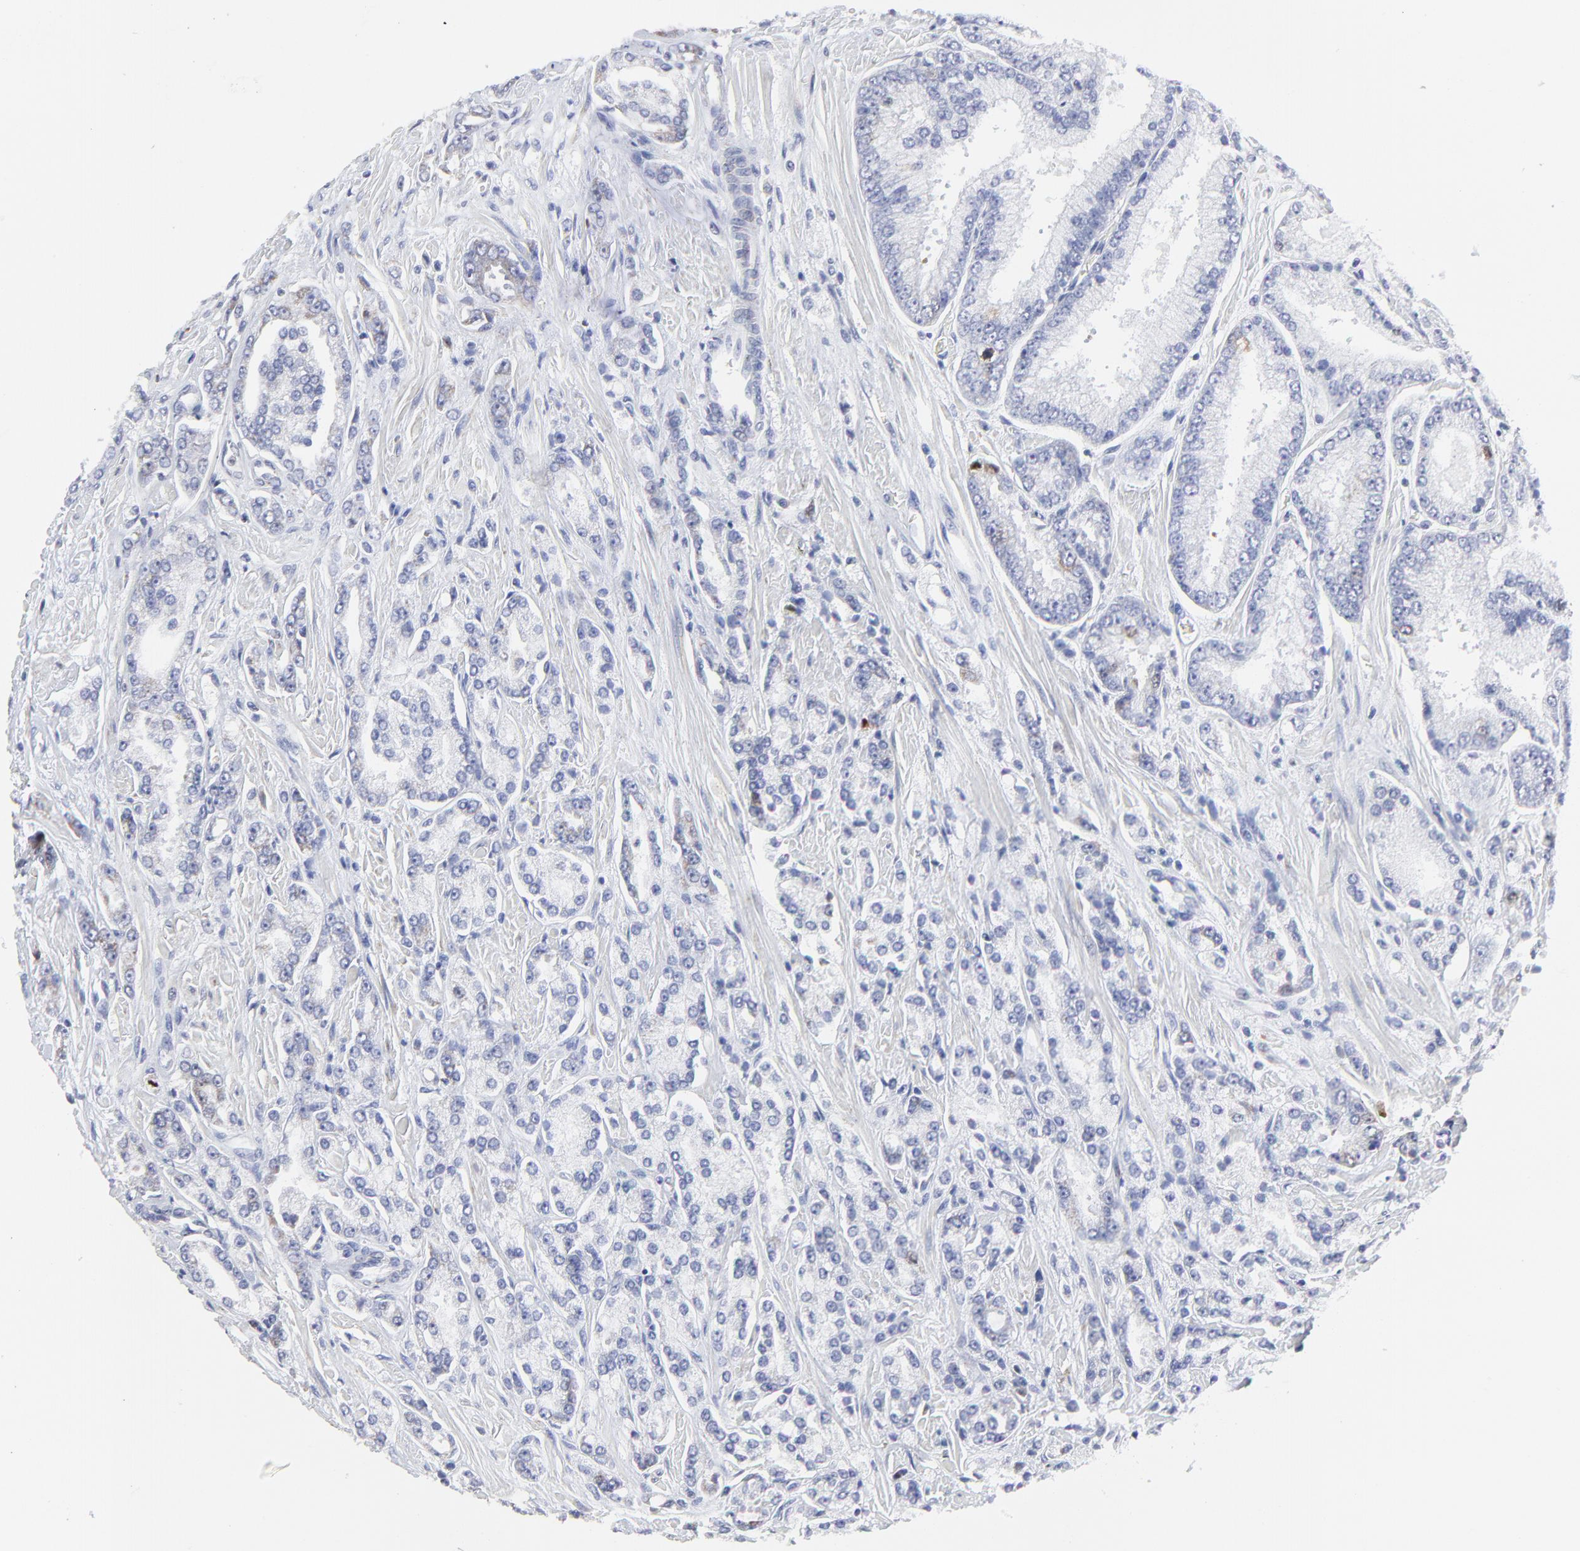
{"staining": {"intensity": "weak", "quantity": "<25%", "location": "cytoplasmic/membranous"}, "tissue": "prostate cancer", "cell_type": "Tumor cells", "image_type": "cancer", "snomed": [{"axis": "morphology", "description": "Adenocarcinoma, High grade"}, {"axis": "topography", "description": "Prostate"}], "caption": "Prostate cancer was stained to show a protein in brown. There is no significant expression in tumor cells.", "gene": "NCAPH", "patient": {"sex": "male", "age": 71}}